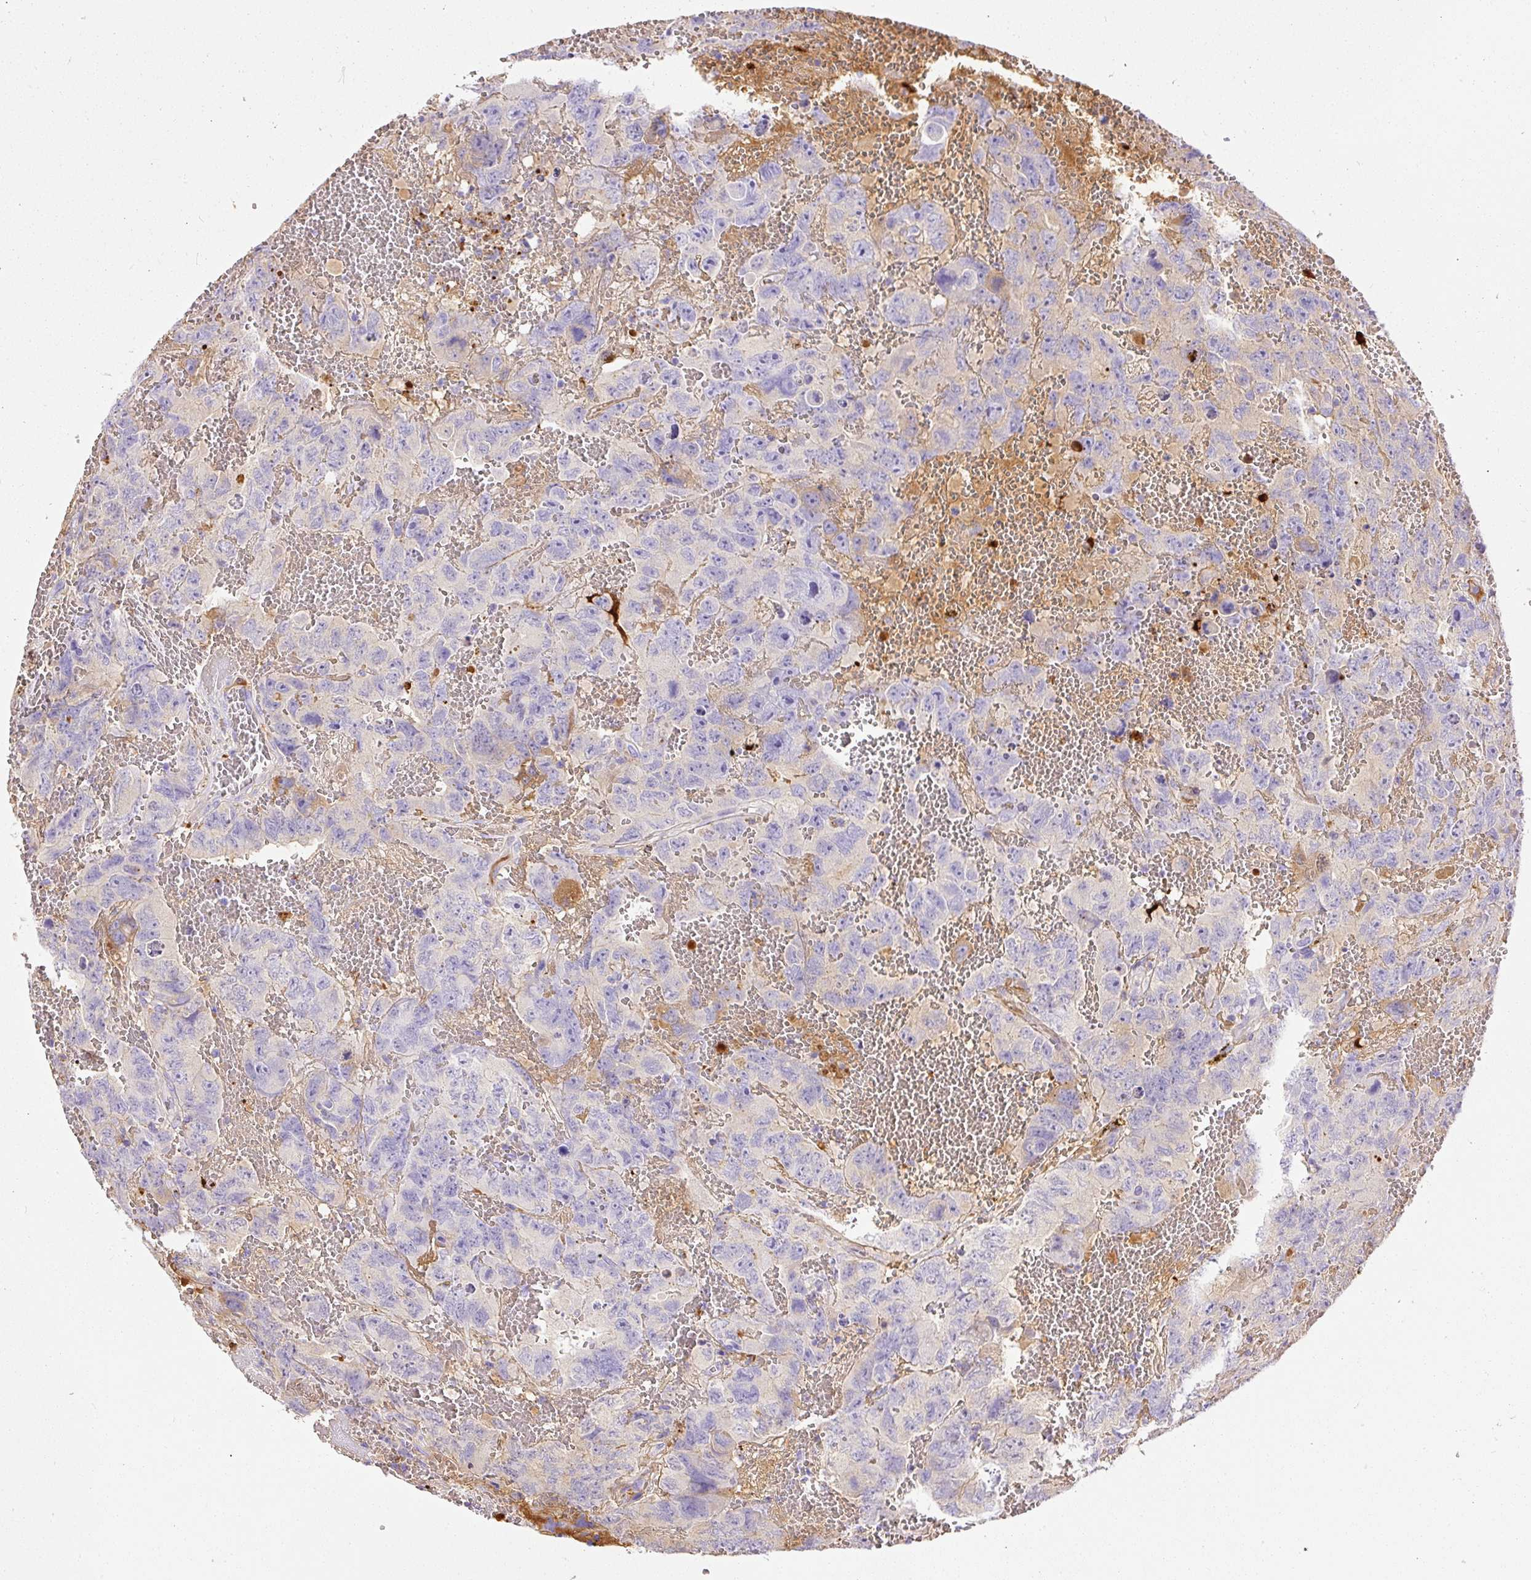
{"staining": {"intensity": "weak", "quantity": "<25%", "location": "cytoplasmic/membranous"}, "tissue": "testis cancer", "cell_type": "Tumor cells", "image_type": "cancer", "snomed": [{"axis": "morphology", "description": "Carcinoma, Embryonal, NOS"}, {"axis": "topography", "description": "Testis"}], "caption": "IHC micrograph of neoplastic tissue: human testis embryonal carcinoma stained with DAB (3,3'-diaminobenzidine) exhibits no significant protein expression in tumor cells.", "gene": "APCS", "patient": {"sex": "male", "age": 45}}